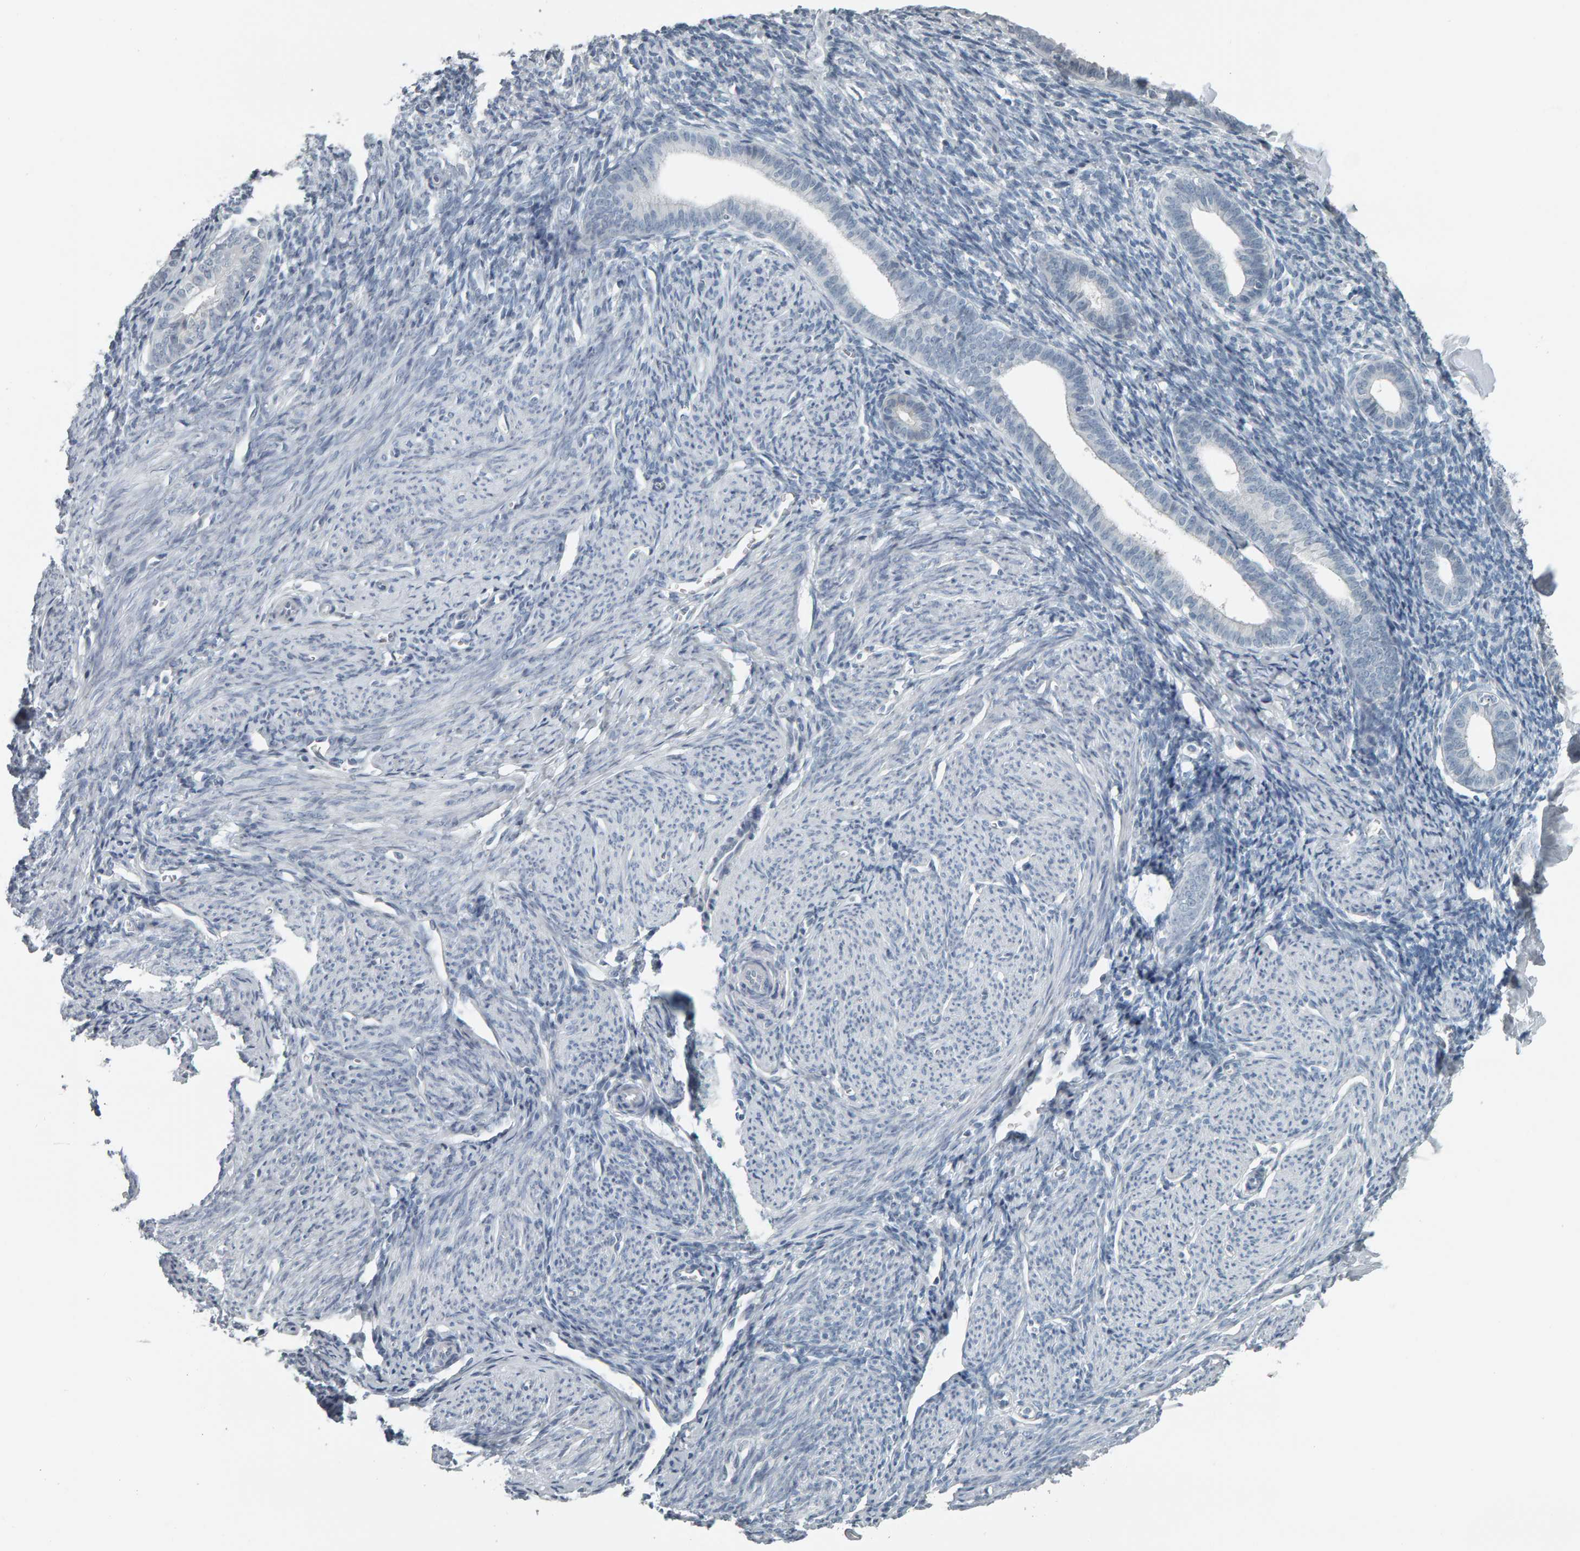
{"staining": {"intensity": "negative", "quantity": "none", "location": "none"}, "tissue": "endometrium", "cell_type": "Cells in endometrial stroma", "image_type": "normal", "snomed": [{"axis": "morphology", "description": "Normal tissue, NOS"}, {"axis": "morphology", "description": "Adenocarcinoma, NOS"}, {"axis": "topography", "description": "Endometrium"}], "caption": "A photomicrograph of human endometrium is negative for staining in cells in endometrial stroma. (Stains: DAB (3,3'-diaminobenzidine) immunohistochemistry with hematoxylin counter stain, Microscopy: brightfield microscopy at high magnification).", "gene": "PYY", "patient": {"sex": "female", "age": 57}}